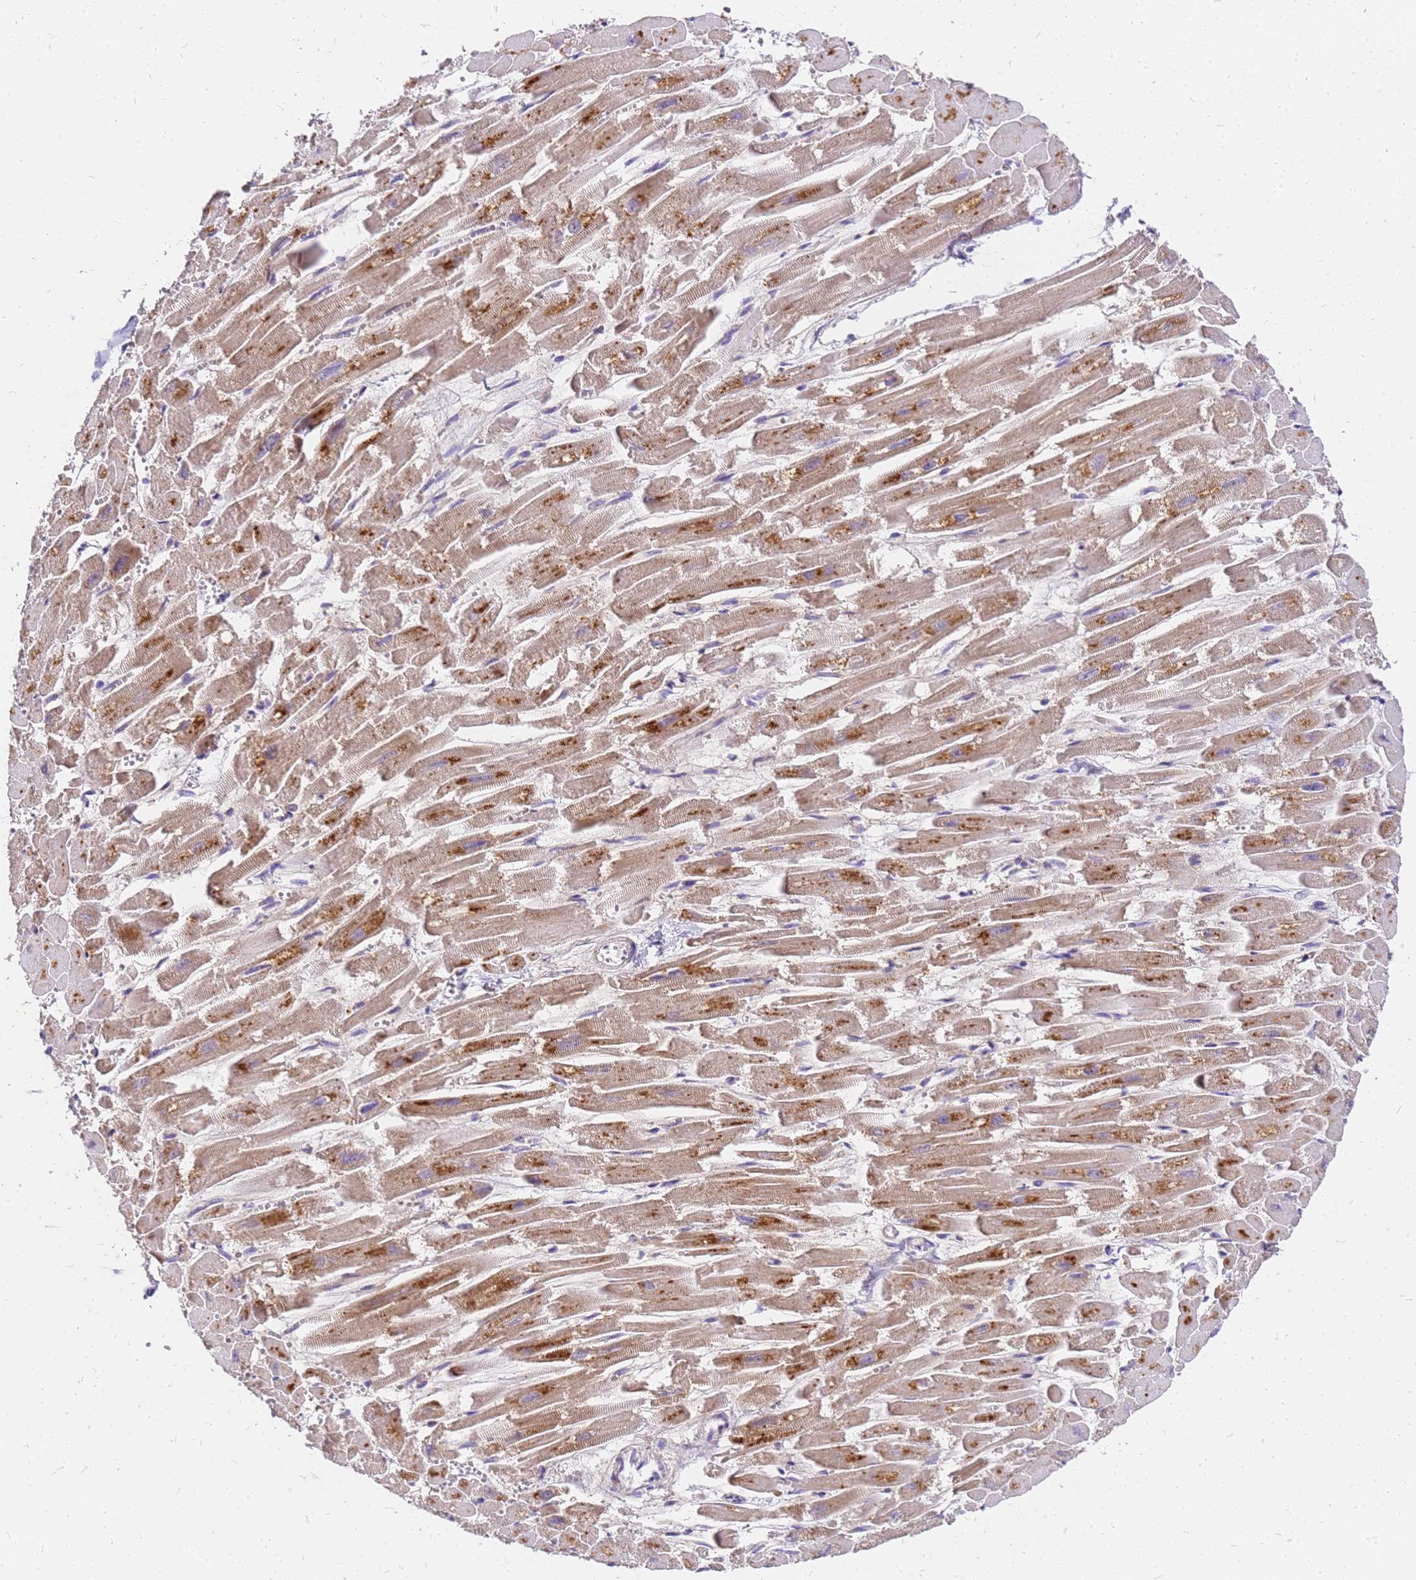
{"staining": {"intensity": "moderate", "quantity": "25%-75%", "location": "cytoplasmic/membranous"}, "tissue": "heart muscle", "cell_type": "Cardiomyocytes", "image_type": "normal", "snomed": [{"axis": "morphology", "description": "Normal tissue, NOS"}, {"axis": "topography", "description": "Heart"}], "caption": "Immunohistochemistry (IHC) of normal heart muscle reveals medium levels of moderate cytoplasmic/membranous expression in about 25%-75% of cardiomyocytes. The protein of interest is shown in brown color, while the nuclei are stained blue.", "gene": "MRPS26", "patient": {"sex": "male", "age": 54}}